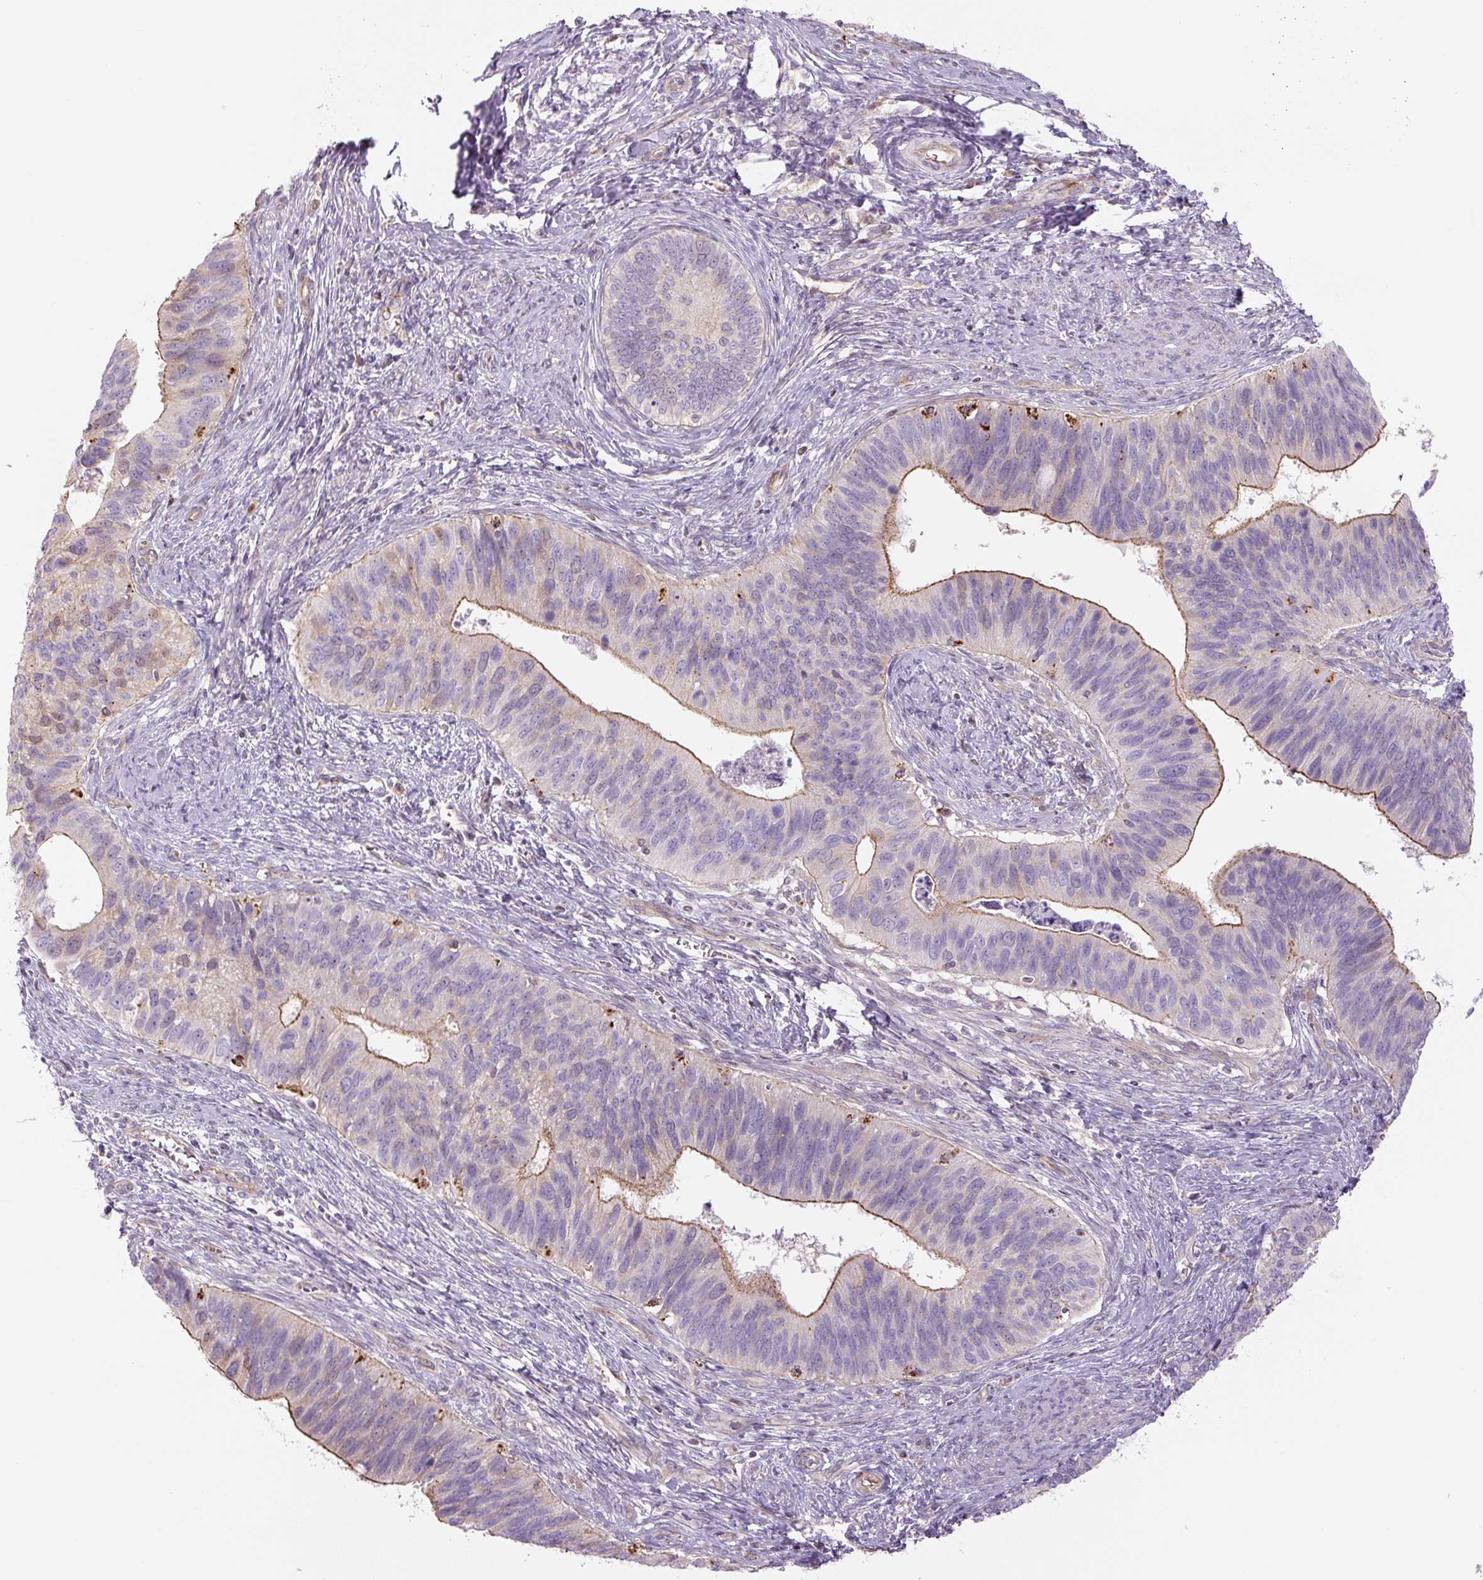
{"staining": {"intensity": "moderate", "quantity": "25%-75%", "location": "cytoplasmic/membranous"}, "tissue": "cervical cancer", "cell_type": "Tumor cells", "image_type": "cancer", "snomed": [{"axis": "morphology", "description": "Adenocarcinoma, NOS"}, {"axis": "topography", "description": "Cervix"}], "caption": "IHC staining of adenocarcinoma (cervical), which displays medium levels of moderate cytoplasmic/membranous staining in approximately 25%-75% of tumor cells indicating moderate cytoplasmic/membranous protein expression. The staining was performed using DAB (brown) for protein detection and nuclei were counterstained in hematoxylin (blue).", "gene": "CCNI2", "patient": {"sex": "female", "age": 42}}